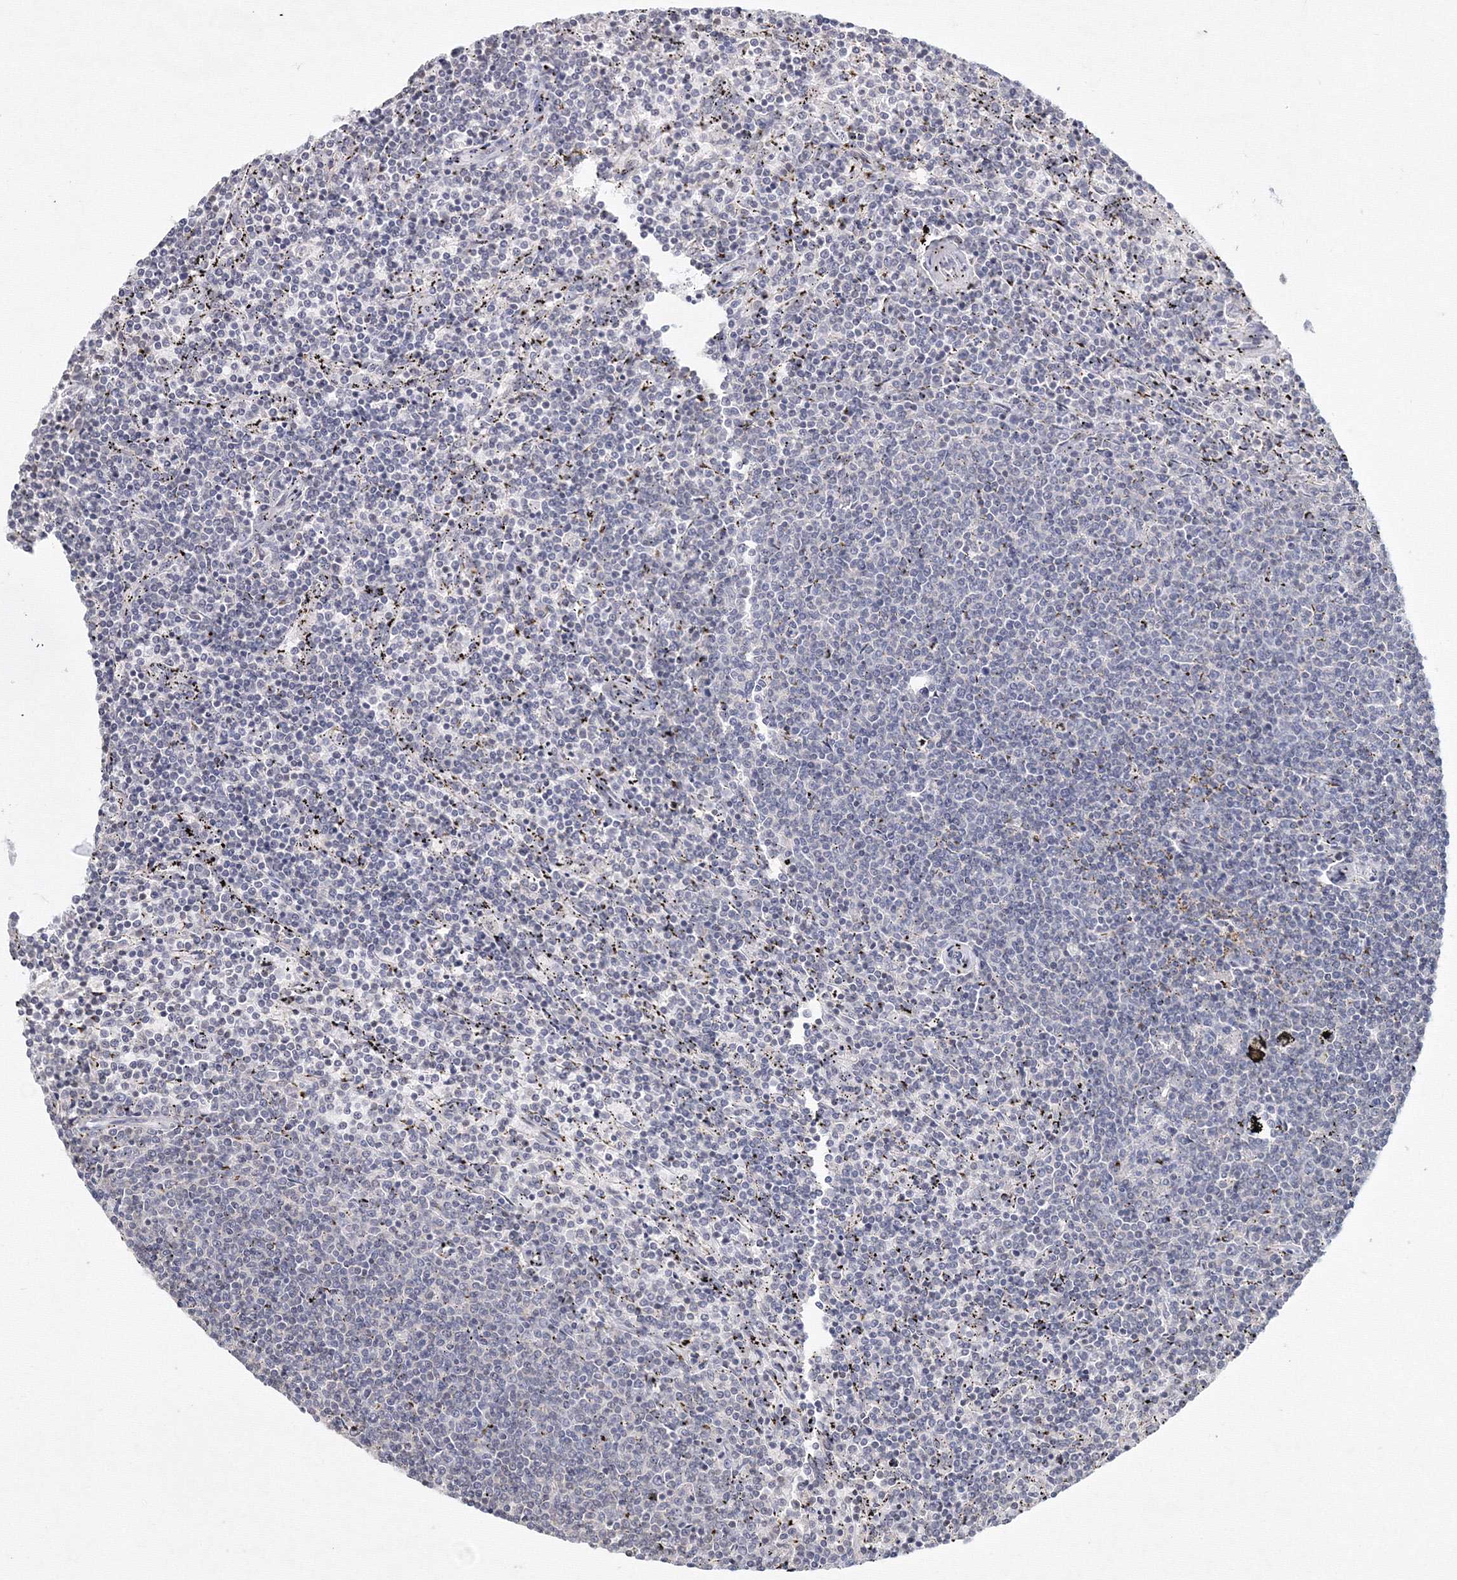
{"staining": {"intensity": "negative", "quantity": "none", "location": "none"}, "tissue": "lymphoma", "cell_type": "Tumor cells", "image_type": "cancer", "snomed": [{"axis": "morphology", "description": "Malignant lymphoma, non-Hodgkin's type, Low grade"}, {"axis": "topography", "description": "Spleen"}], "caption": "DAB immunohistochemical staining of lymphoma reveals no significant staining in tumor cells. Brightfield microscopy of immunohistochemistry (IHC) stained with DAB (brown) and hematoxylin (blue), captured at high magnification.", "gene": "SLC7A7", "patient": {"sex": "female", "age": 50}}